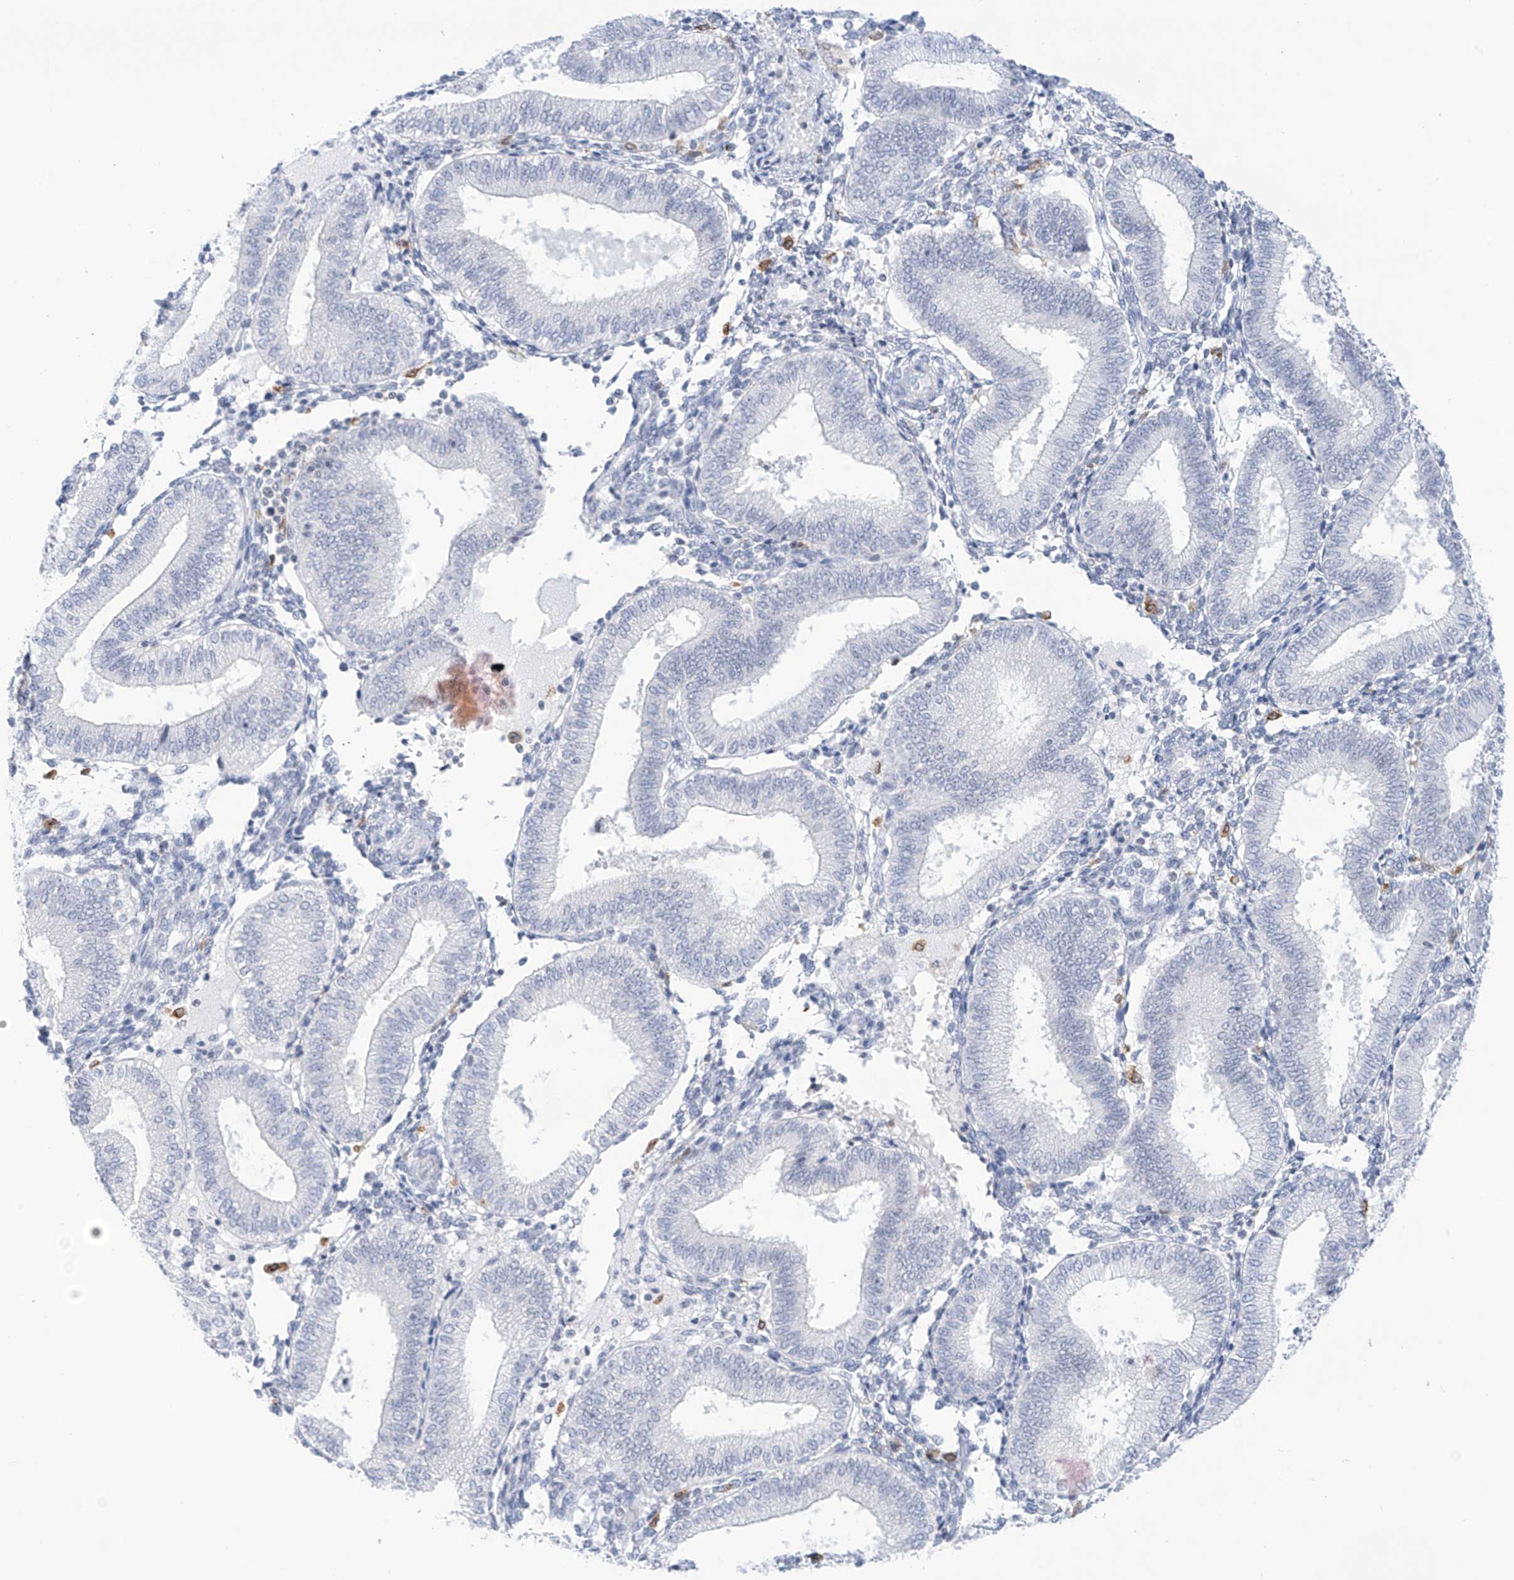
{"staining": {"intensity": "negative", "quantity": "none", "location": "none"}, "tissue": "endometrium", "cell_type": "Cells in endometrial stroma", "image_type": "normal", "snomed": [{"axis": "morphology", "description": "Normal tissue, NOS"}, {"axis": "topography", "description": "Endometrium"}], "caption": "This is an IHC image of benign endometrium. There is no expression in cells in endometrial stroma.", "gene": "TBXAS1", "patient": {"sex": "female", "age": 39}}